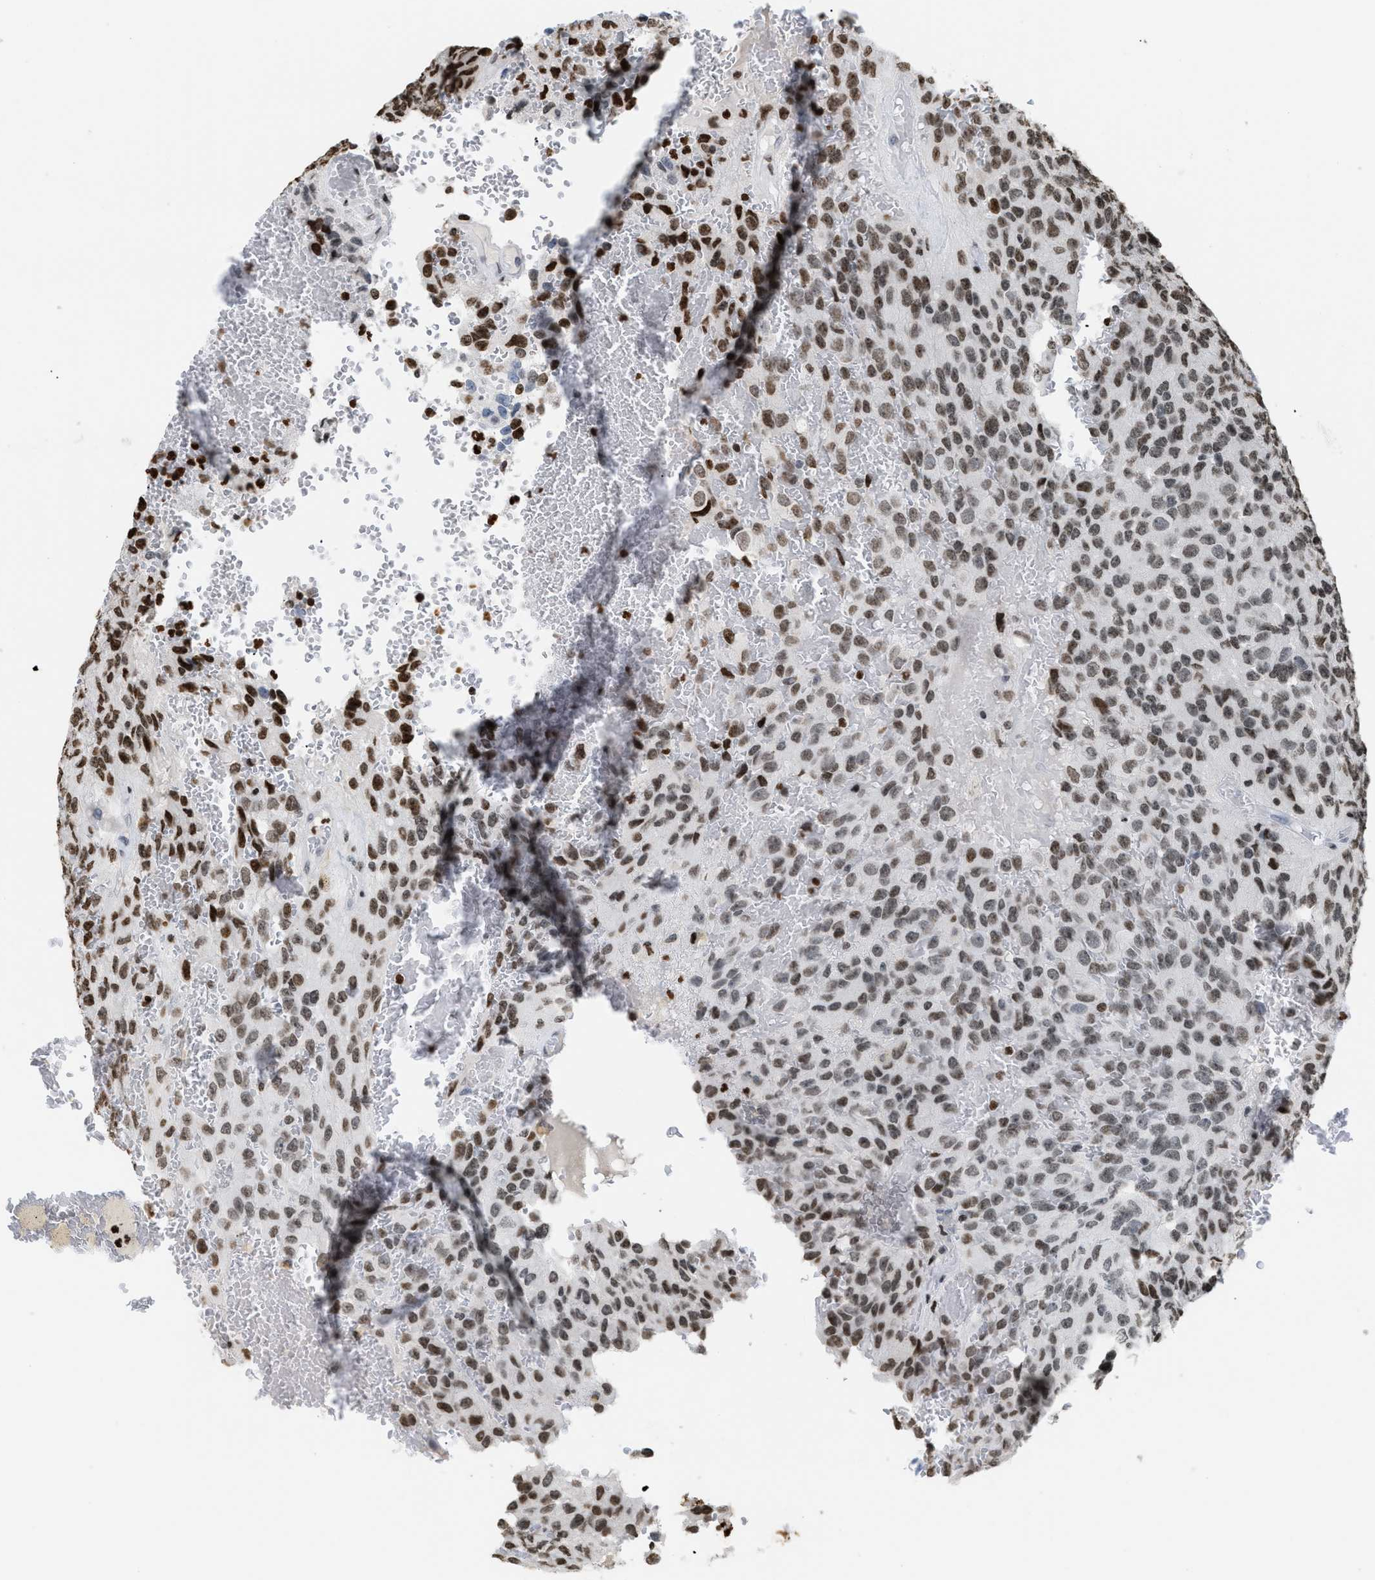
{"staining": {"intensity": "moderate", "quantity": ">75%", "location": "nuclear"}, "tissue": "glioma", "cell_type": "Tumor cells", "image_type": "cancer", "snomed": [{"axis": "morphology", "description": "Glioma, malignant, High grade"}, {"axis": "topography", "description": "Brain"}], "caption": "Protein analysis of high-grade glioma (malignant) tissue reveals moderate nuclear staining in approximately >75% of tumor cells.", "gene": "HMGN2", "patient": {"sex": "male", "age": 32}}